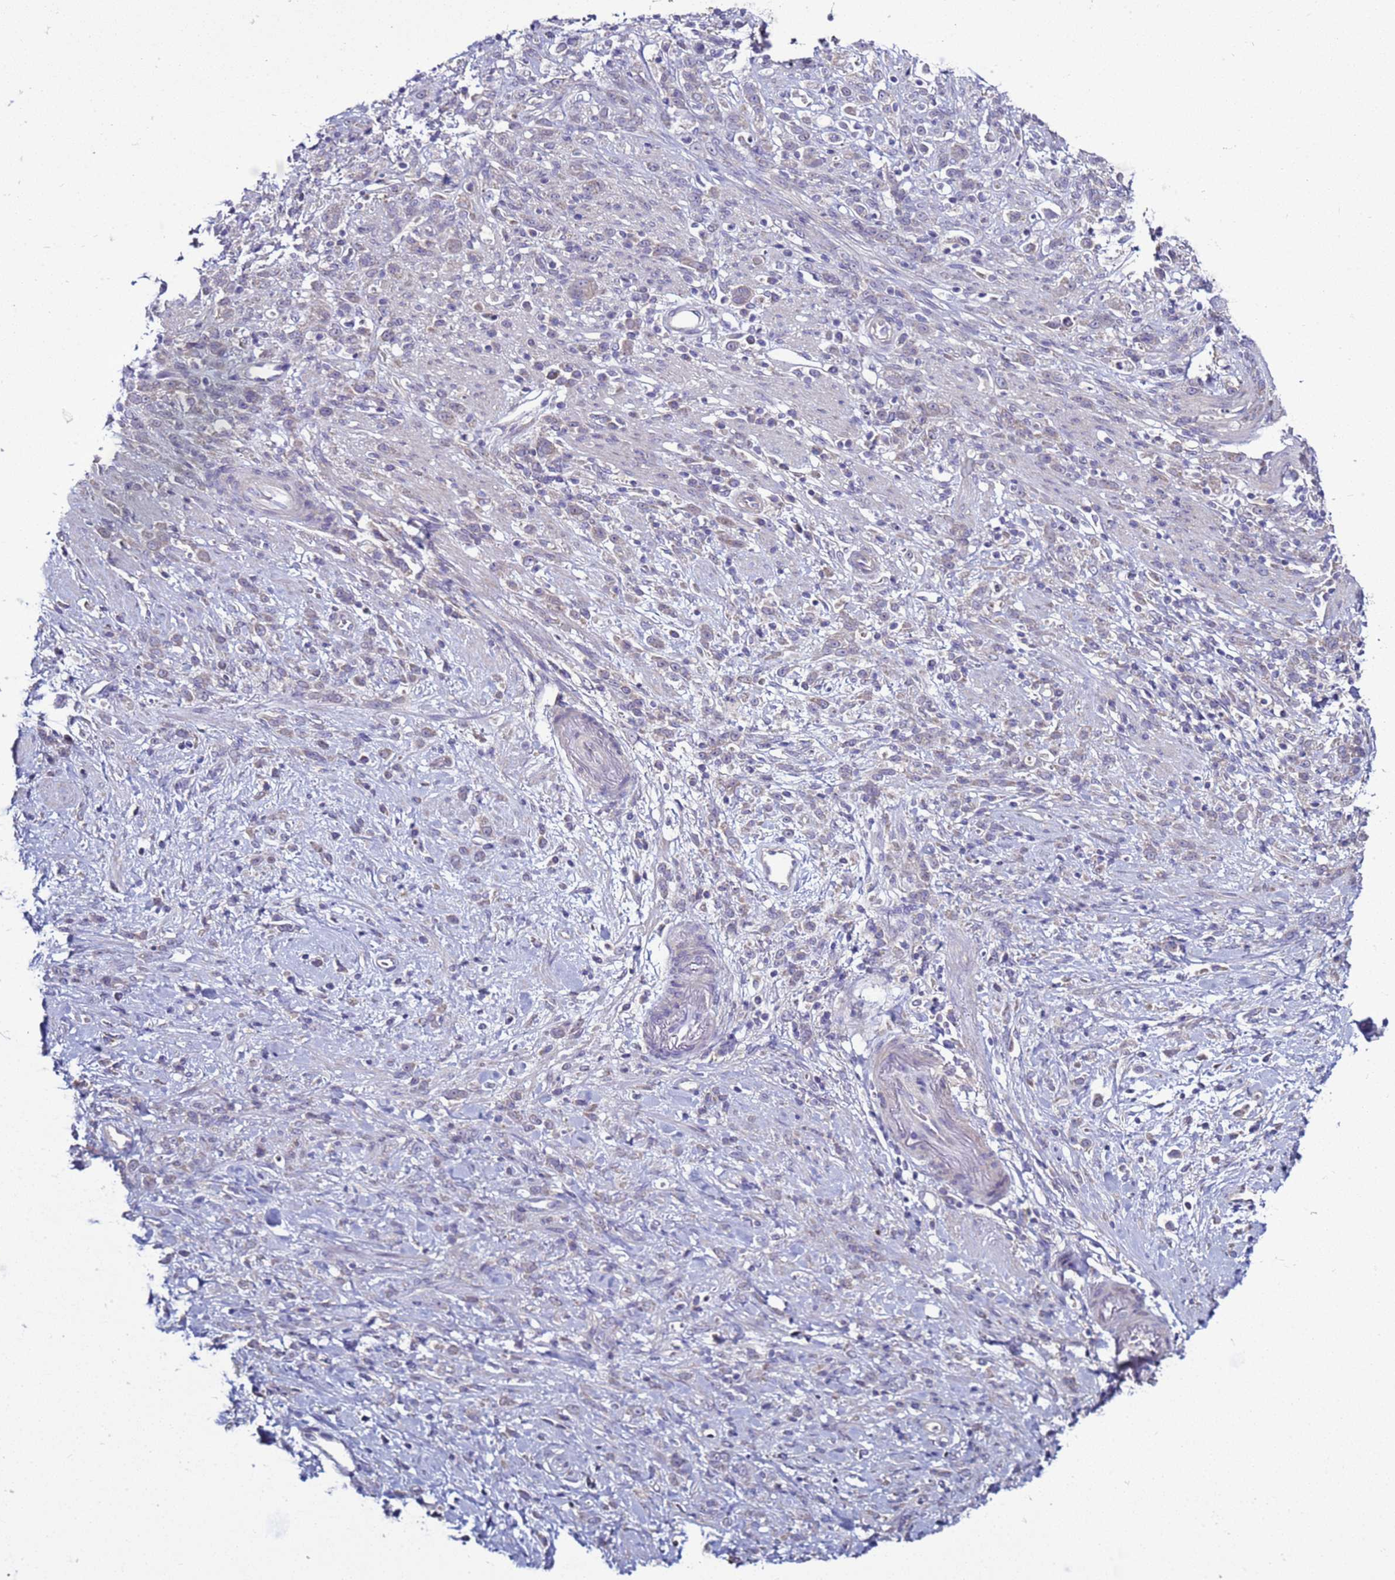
{"staining": {"intensity": "negative", "quantity": "none", "location": "none"}, "tissue": "stomach cancer", "cell_type": "Tumor cells", "image_type": "cancer", "snomed": [{"axis": "morphology", "description": "Adenocarcinoma, NOS"}, {"axis": "topography", "description": "Stomach"}], "caption": "The photomicrograph shows no significant staining in tumor cells of stomach cancer. The staining was performed using DAB (3,3'-diaminobenzidine) to visualize the protein expression in brown, while the nuclei were stained in blue with hematoxylin (Magnification: 20x).", "gene": "RABL2B", "patient": {"sex": "female", "age": 60}}